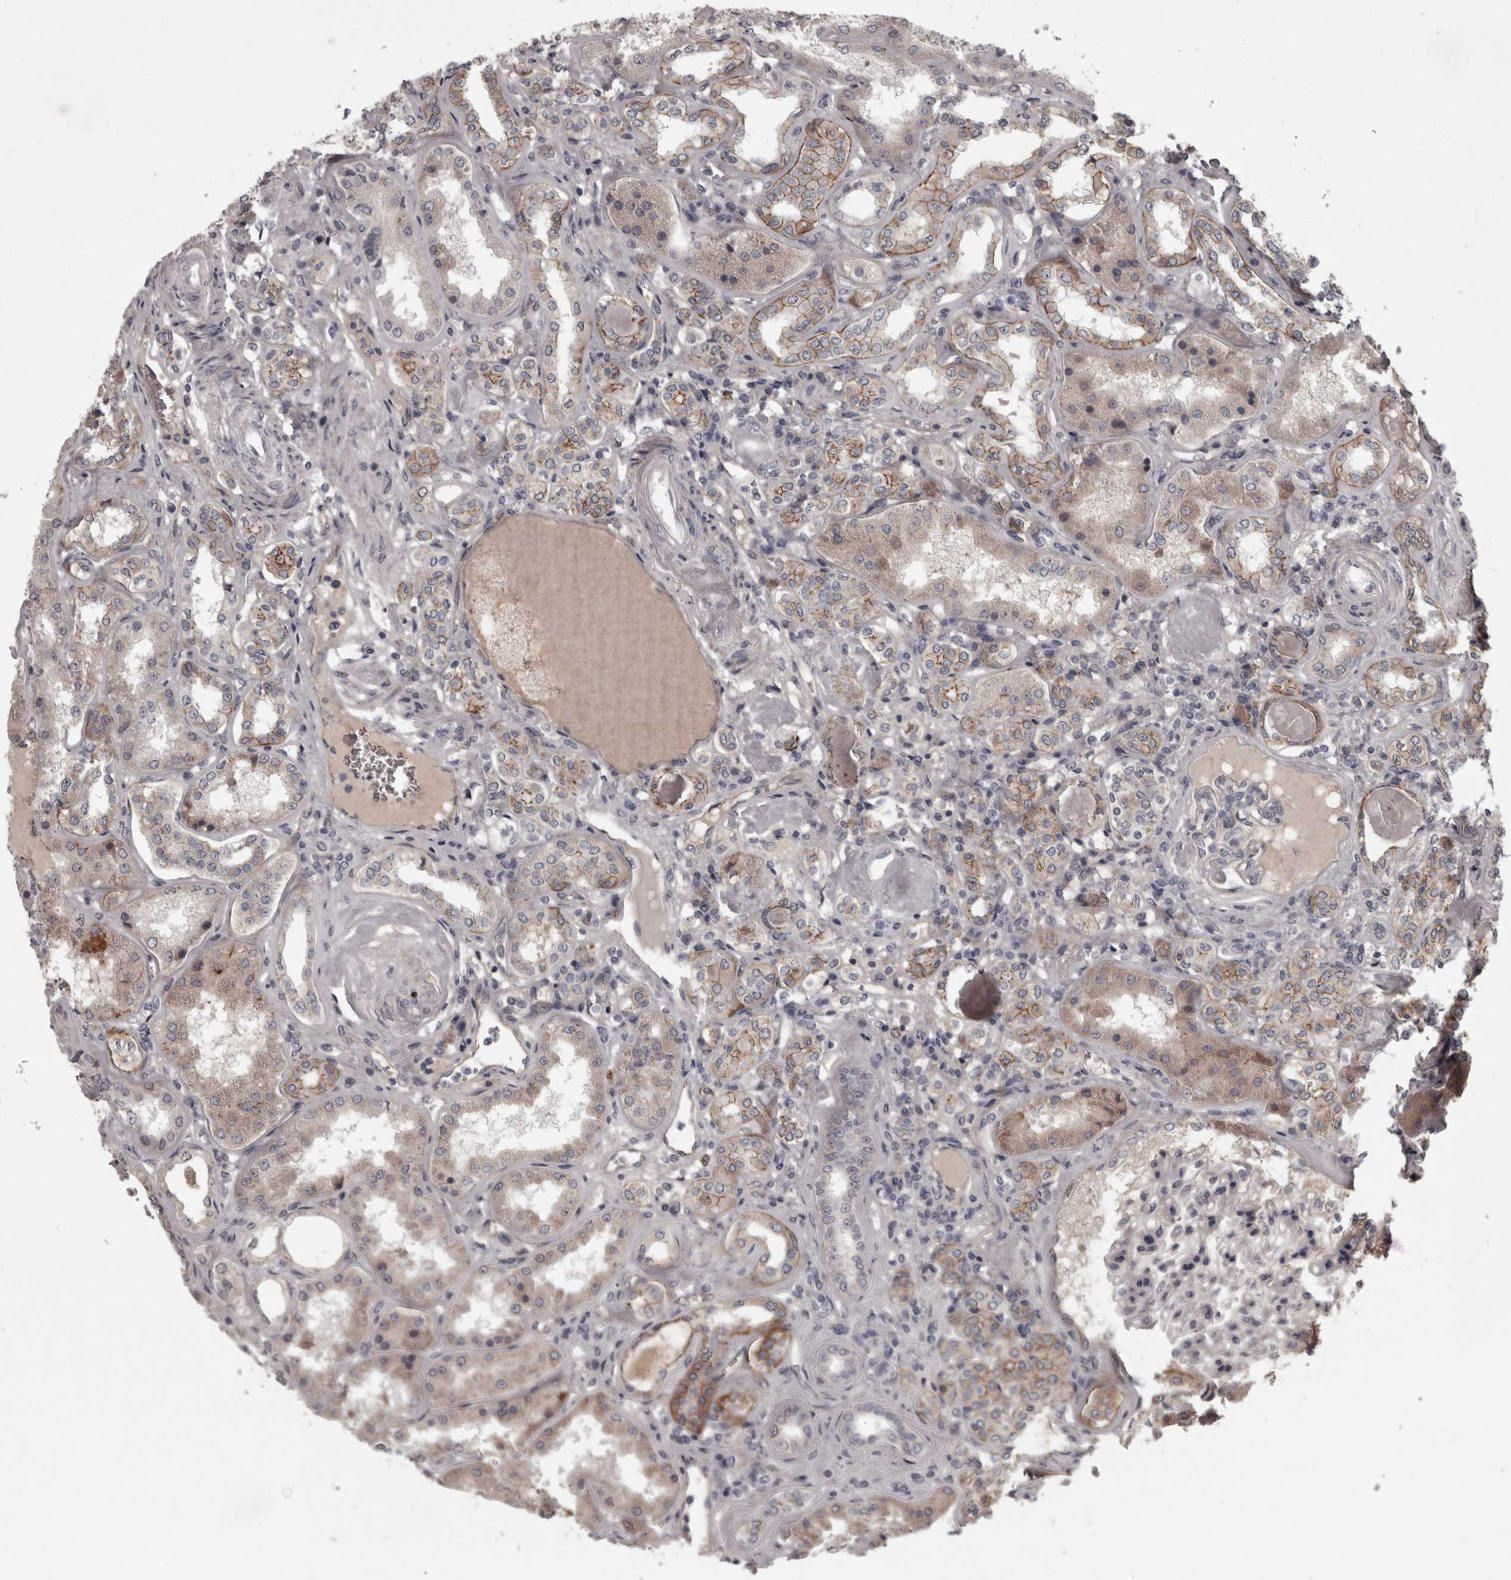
{"staining": {"intensity": "negative", "quantity": "none", "location": "none"}, "tissue": "kidney", "cell_type": "Cells in glomeruli", "image_type": "normal", "snomed": [{"axis": "morphology", "description": "Normal tissue, NOS"}, {"axis": "topography", "description": "Kidney"}], "caption": "Protein analysis of unremarkable kidney shows no significant staining in cells in glomeruli. (DAB immunohistochemistry, high magnification).", "gene": "PCDH17", "patient": {"sex": "female", "age": 56}}